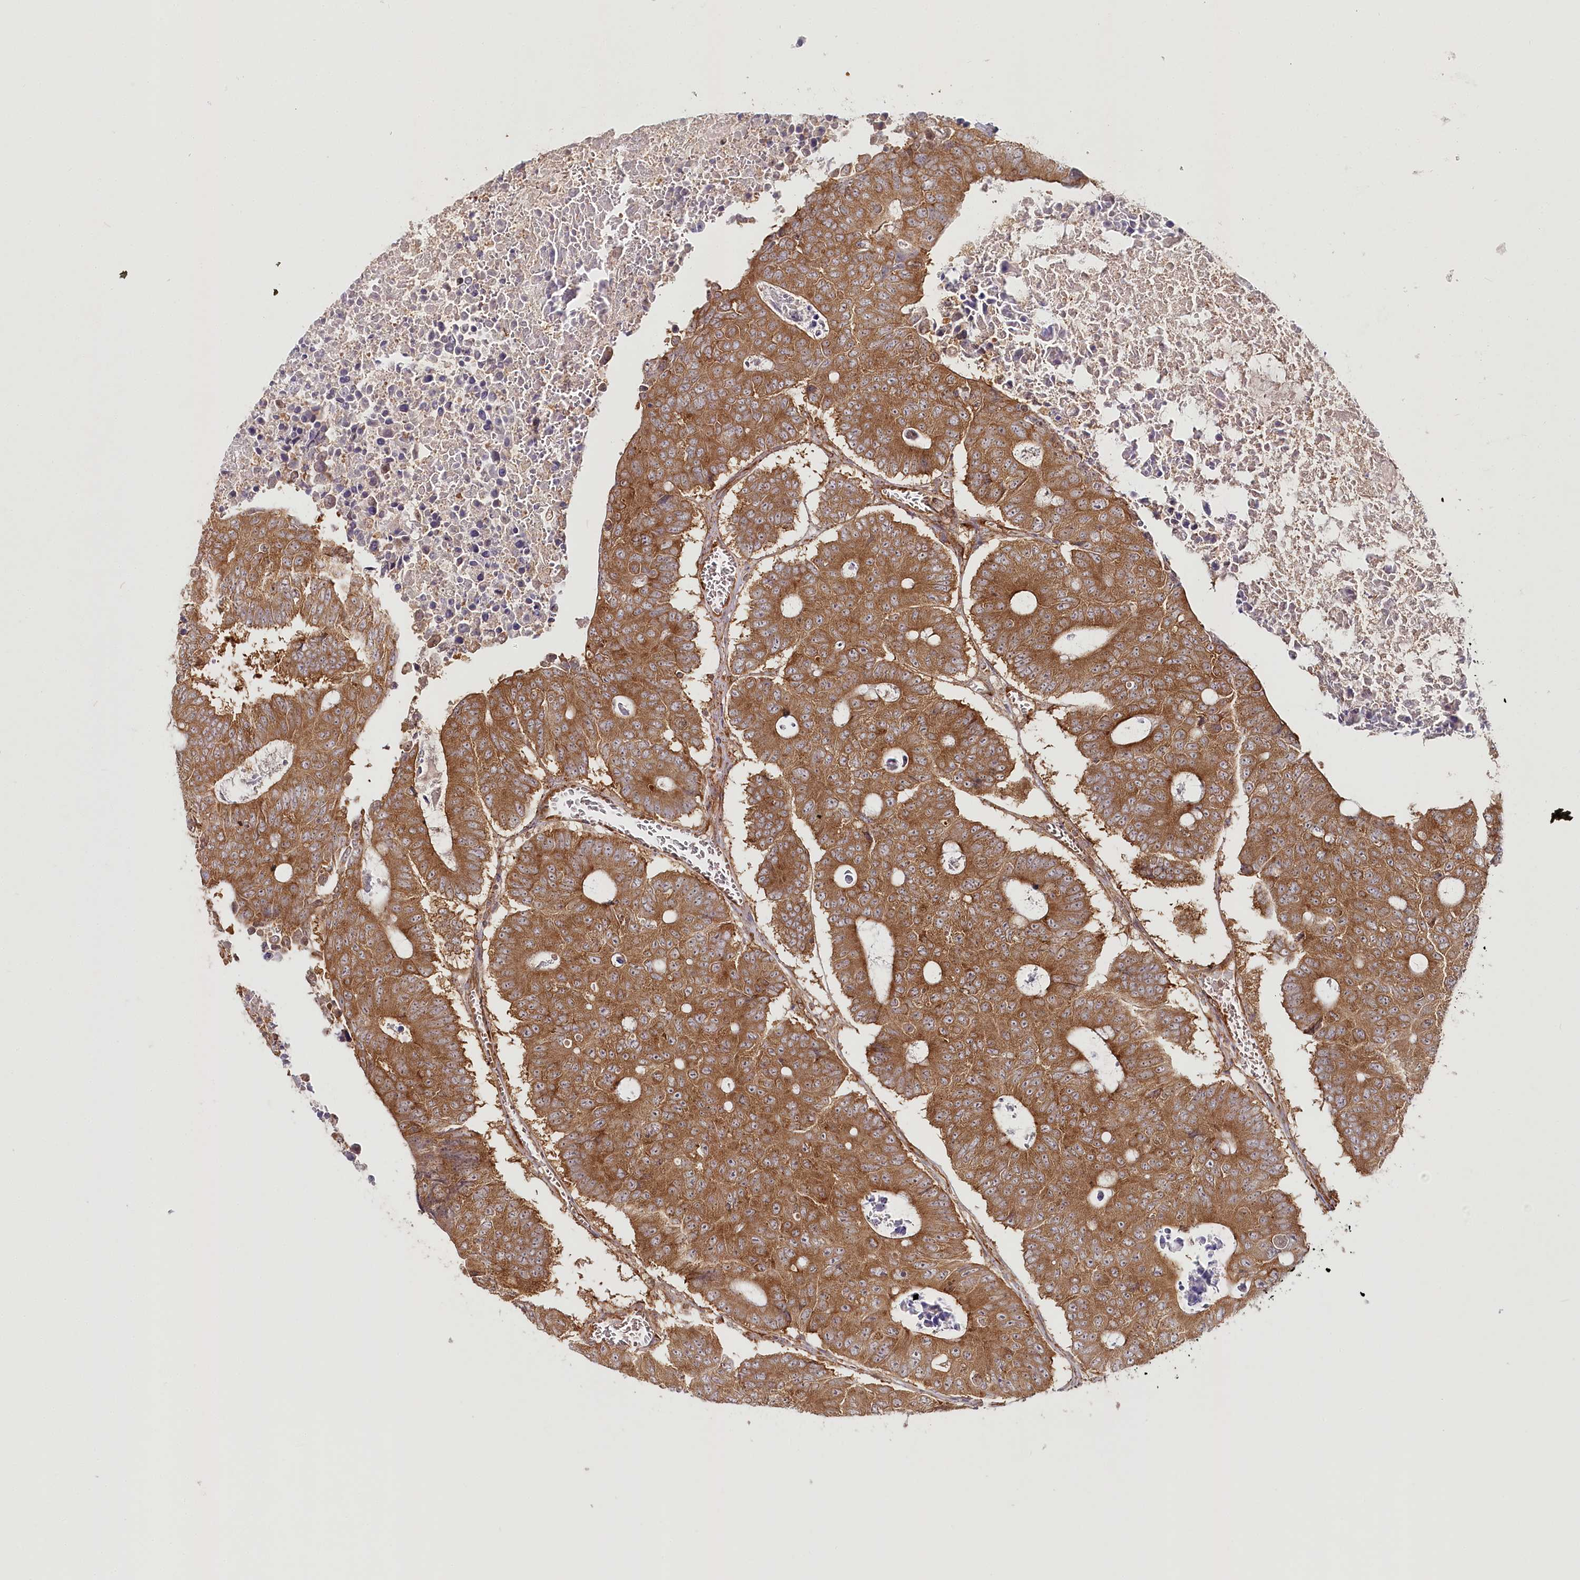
{"staining": {"intensity": "moderate", "quantity": ">75%", "location": "cytoplasmic/membranous"}, "tissue": "colorectal cancer", "cell_type": "Tumor cells", "image_type": "cancer", "snomed": [{"axis": "morphology", "description": "Adenocarcinoma, NOS"}, {"axis": "topography", "description": "Colon"}], "caption": "Approximately >75% of tumor cells in human adenocarcinoma (colorectal) reveal moderate cytoplasmic/membranous protein expression as visualized by brown immunohistochemical staining.", "gene": "OTUD4", "patient": {"sex": "male", "age": 87}}